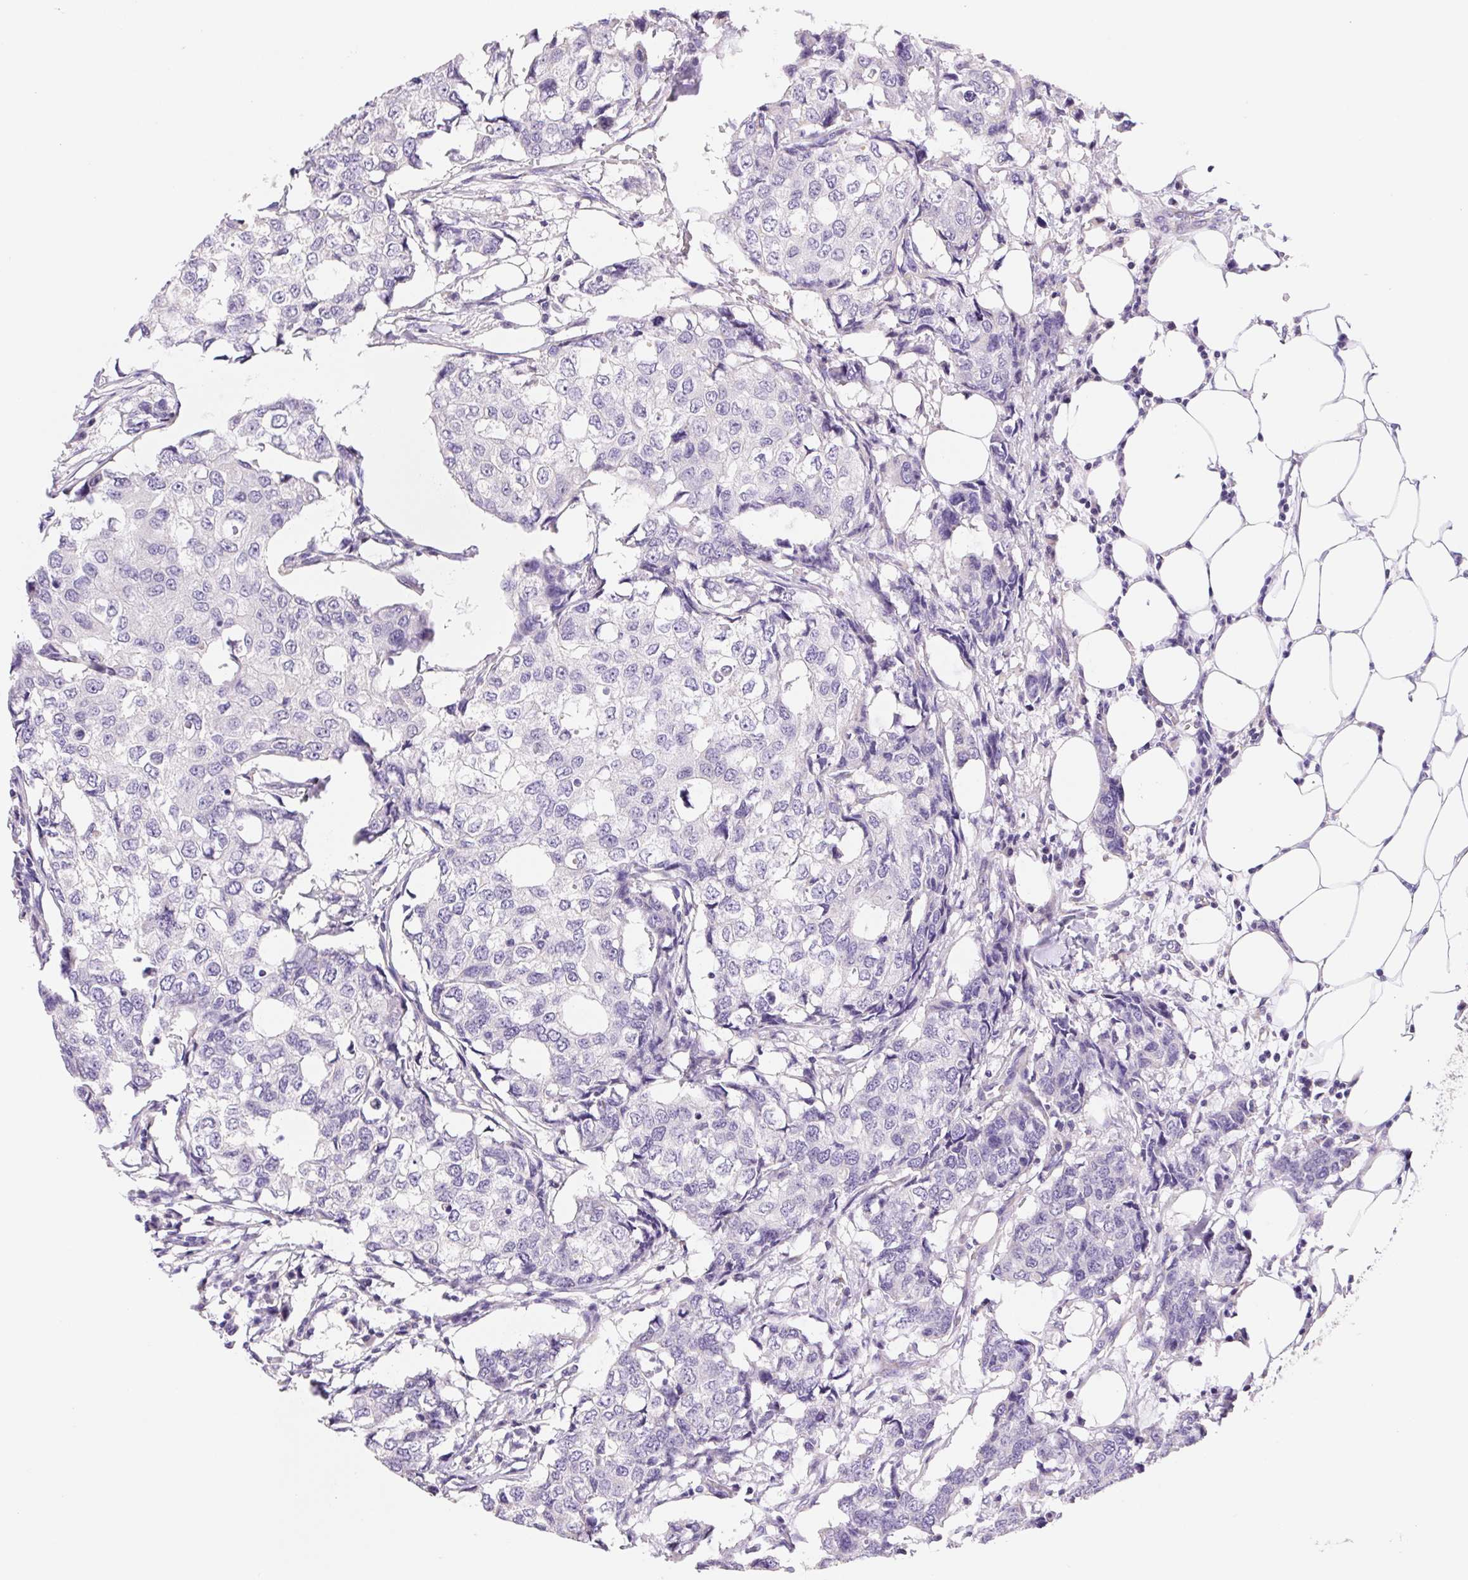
{"staining": {"intensity": "negative", "quantity": "none", "location": "none"}, "tissue": "breast cancer", "cell_type": "Tumor cells", "image_type": "cancer", "snomed": [{"axis": "morphology", "description": "Duct carcinoma"}, {"axis": "topography", "description": "Breast"}], "caption": "Immunohistochemistry (IHC) photomicrograph of intraductal carcinoma (breast) stained for a protein (brown), which shows no expression in tumor cells.", "gene": "FKBP6", "patient": {"sex": "female", "age": 27}}